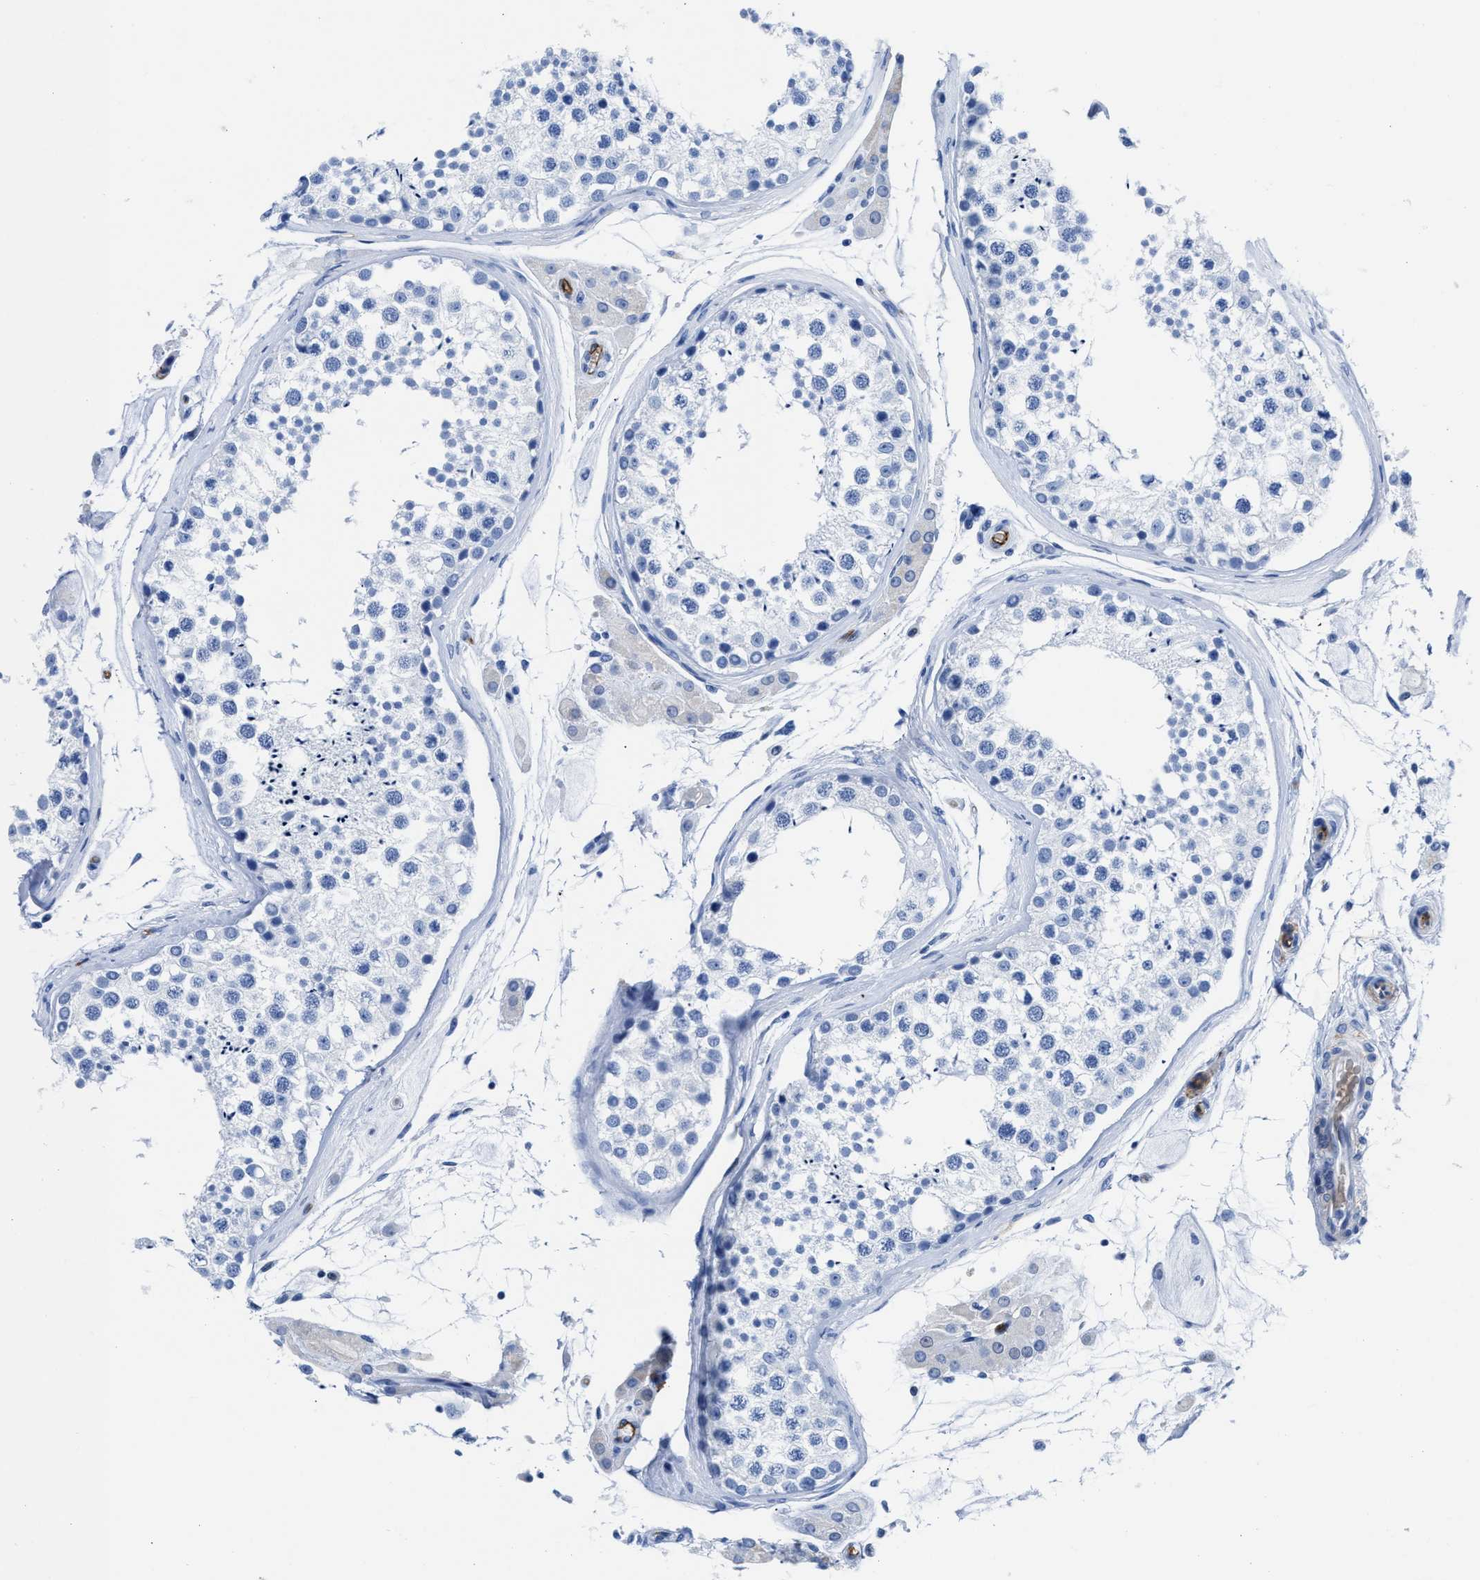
{"staining": {"intensity": "negative", "quantity": "none", "location": "none"}, "tissue": "testis", "cell_type": "Cells in seminiferous ducts", "image_type": "normal", "snomed": [{"axis": "morphology", "description": "Normal tissue, NOS"}, {"axis": "topography", "description": "Testis"}], "caption": "High magnification brightfield microscopy of normal testis stained with DAB (3,3'-diaminobenzidine) (brown) and counterstained with hematoxylin (blue): cells in seminiferous ducts show no significant positivity.", "gene": "AQP1", "patient": {"sex": "male", "age": 46}}